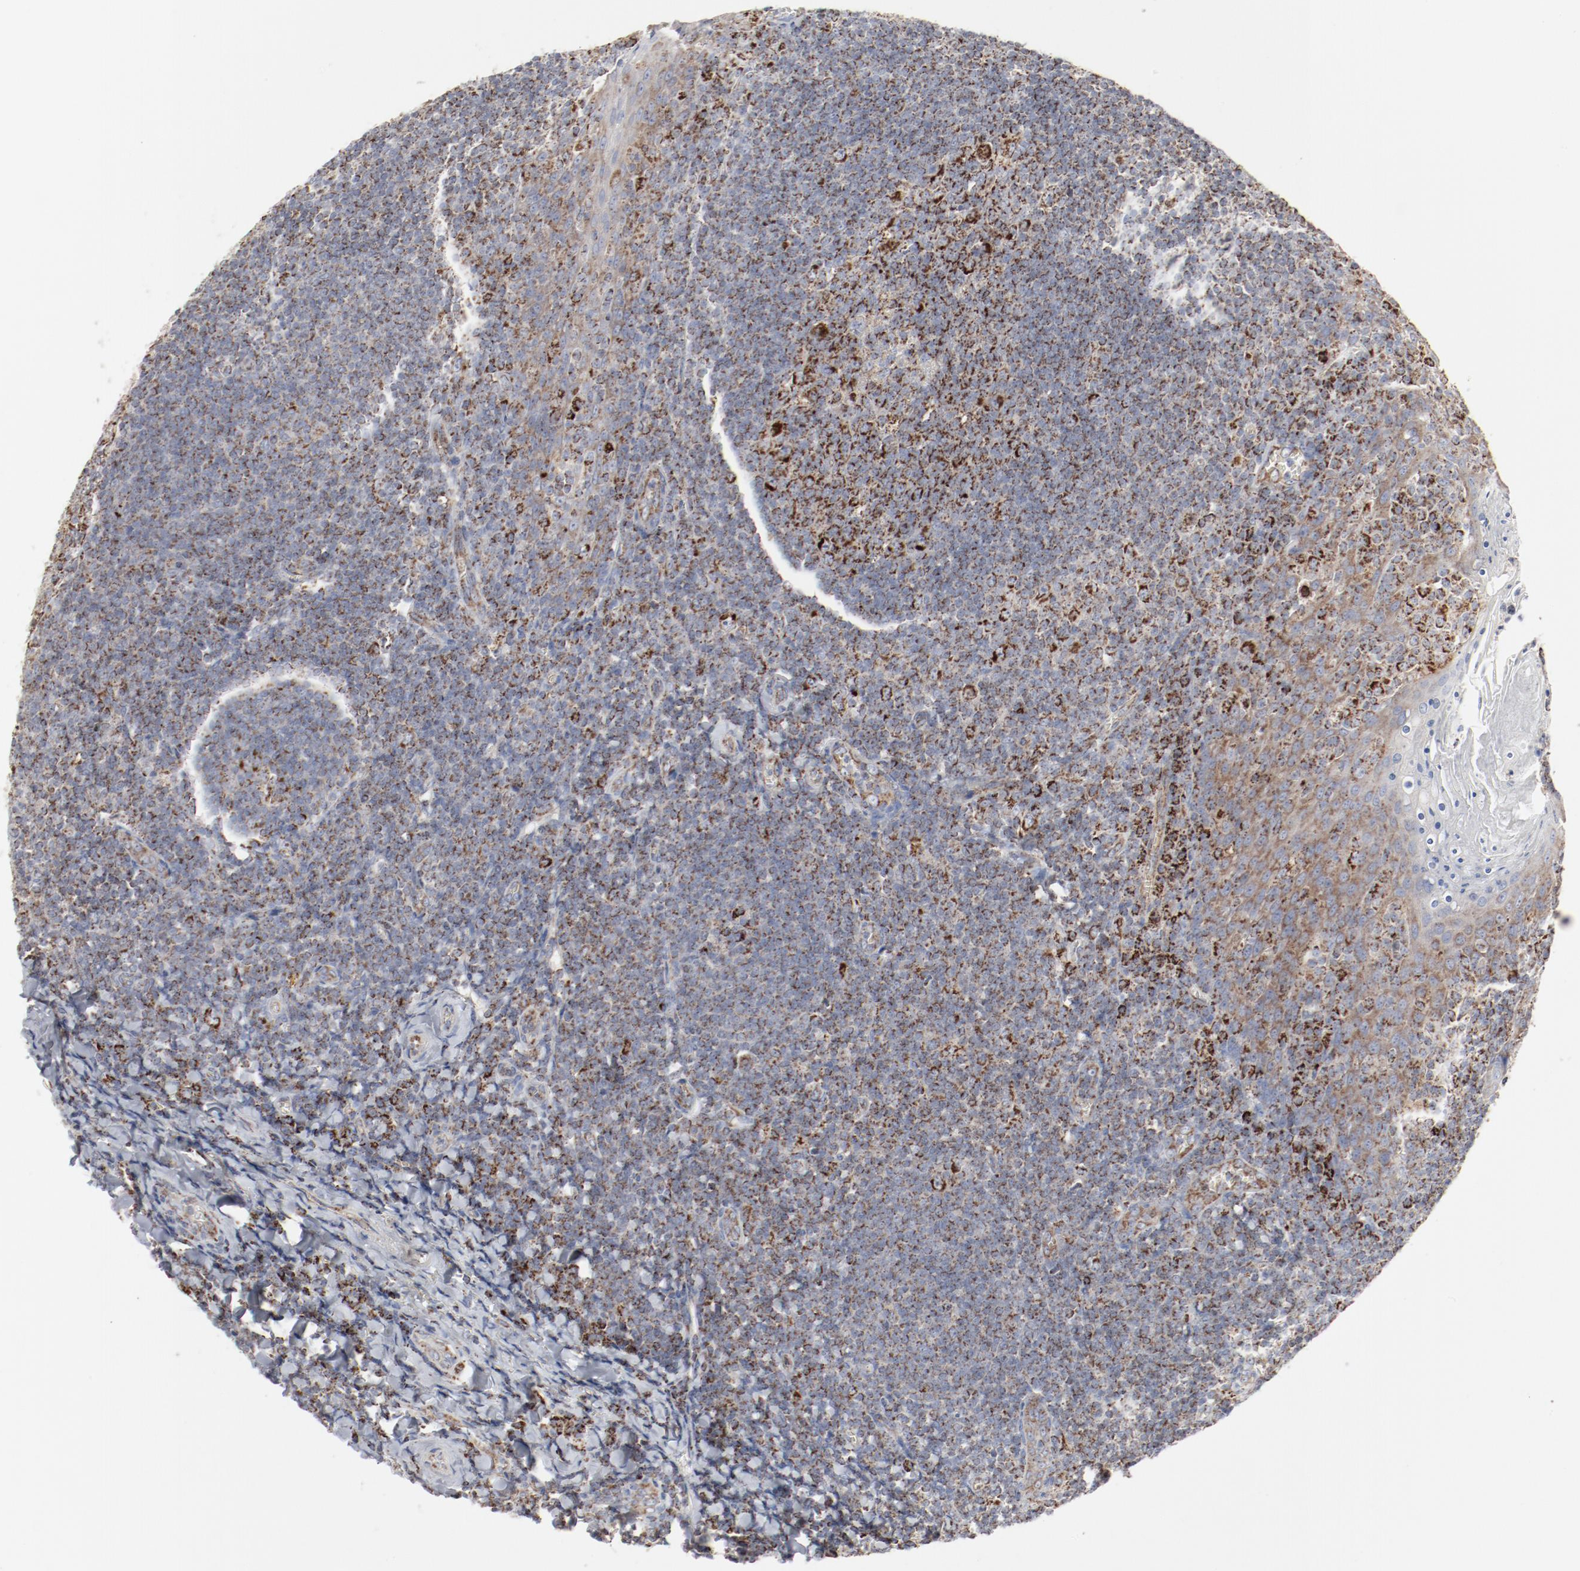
{"staining": {"intensity": "moderate", "quantity": "25%-75%", "location": "cytoplasmic/membranous"}, "tissue": "tonsil", "cell_type": "Germinal center cells", "image_type": "normal", "snomed": [{"axis": "morphology", "description": "Normal tissue, NOS"}, {"axis": "topography", "description": "Tonsil"}], "caption": "Protein staining of normal tonsil demonstrates moderate cytoplasmic/membranous staining in about 25%-75% of germinal center cells.", "gene": "SETD3", "patient": {"sex": "male", "age": 31}}